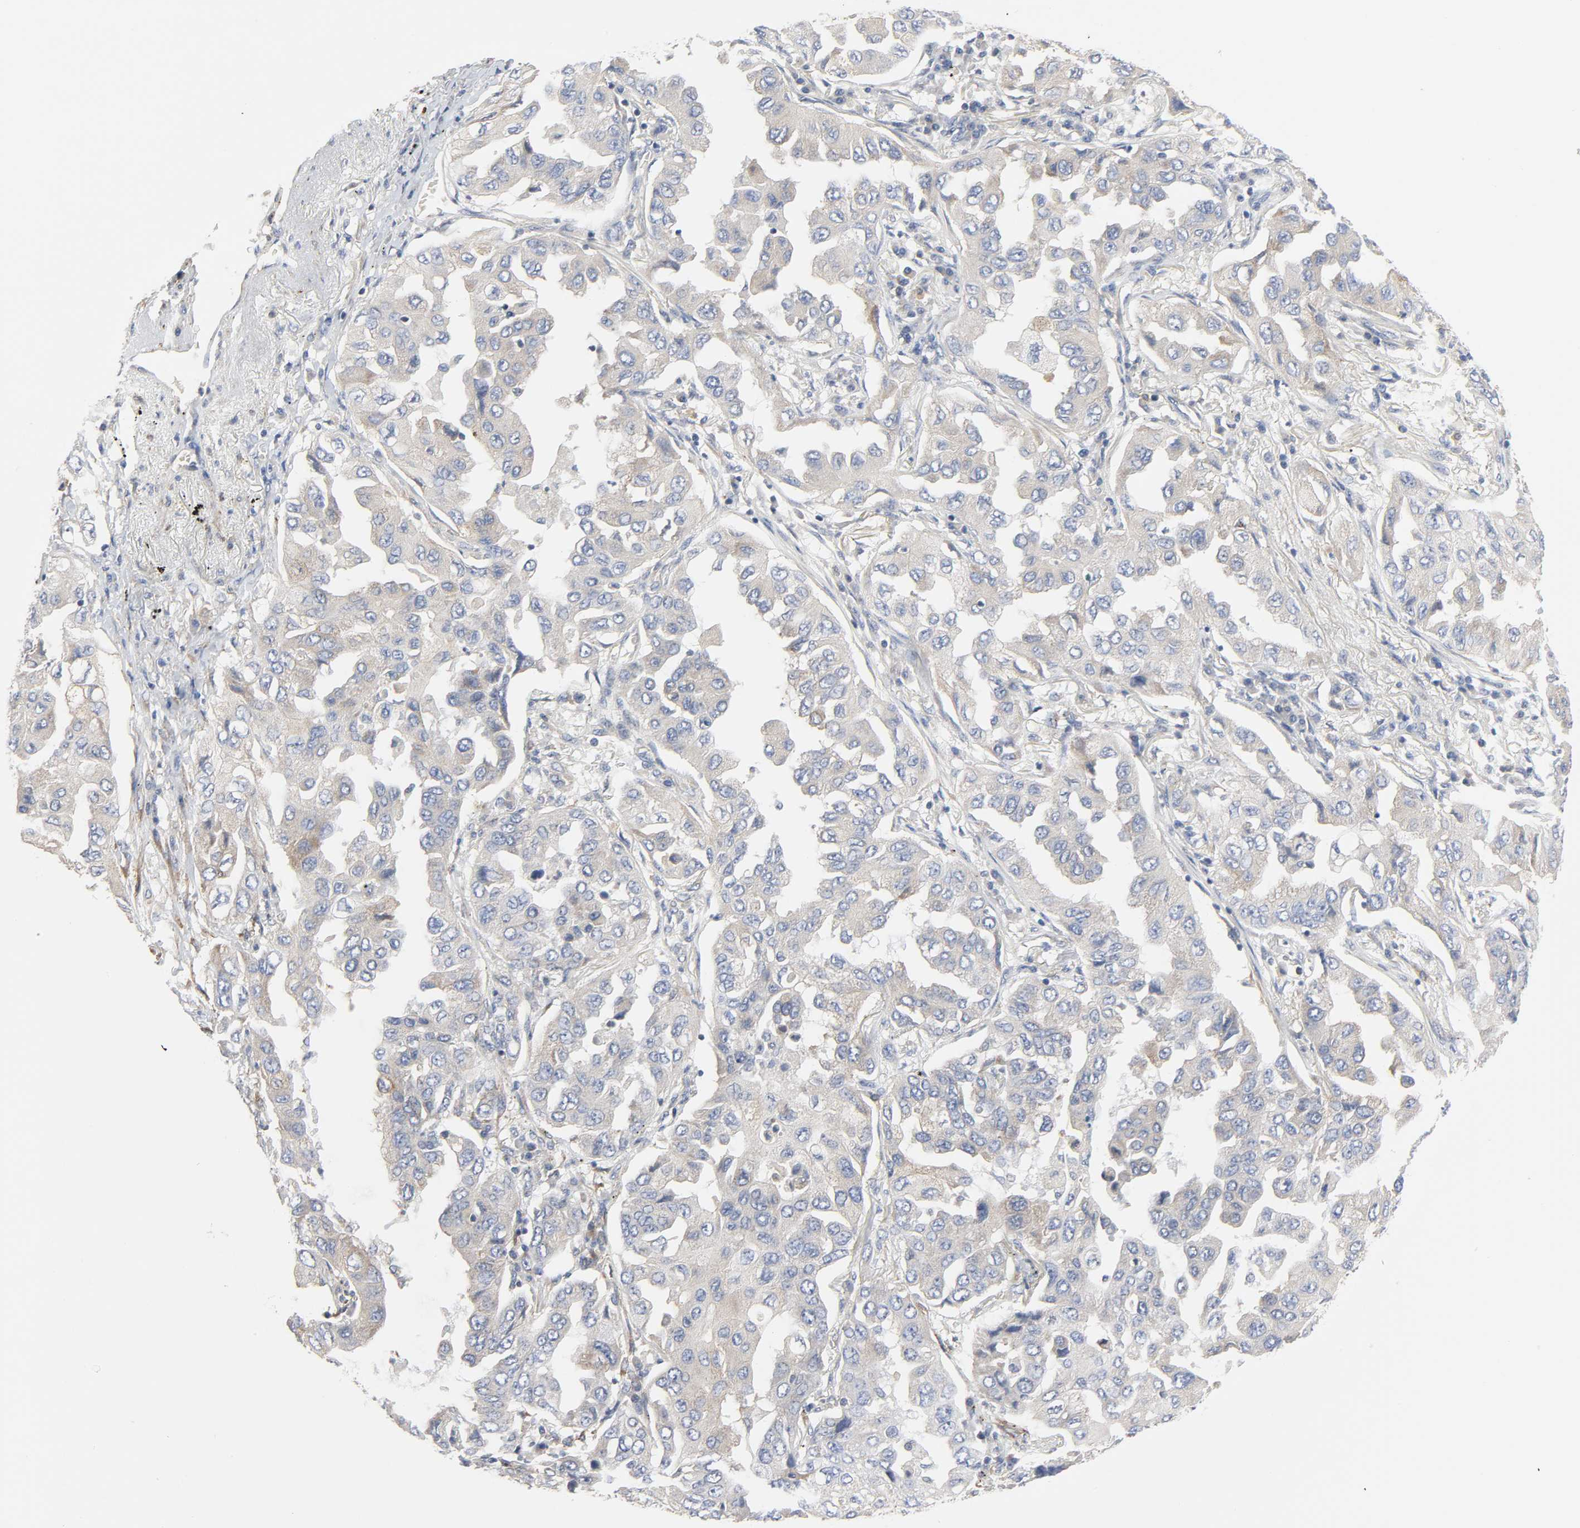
{"staining": {"intensity": "weak", "quantity": "<25%", "location": "cytoplasmic/membranous"}, "tissue": "lung cancer", "cell_type": "Tumor cells", "image_type": "cancer", "snomed": [{"axis": "morphology", "description": "Adenocarcinoma, NOS"}, {"axis": "topography", "description": "Lung"}], "caption": "A histopathology image of human lung cancer (adenocarcinoma) is negative for staining in tumor cells.", "gene": "ARHGAP1", "patient": {"sex": "female", "age": 65}}